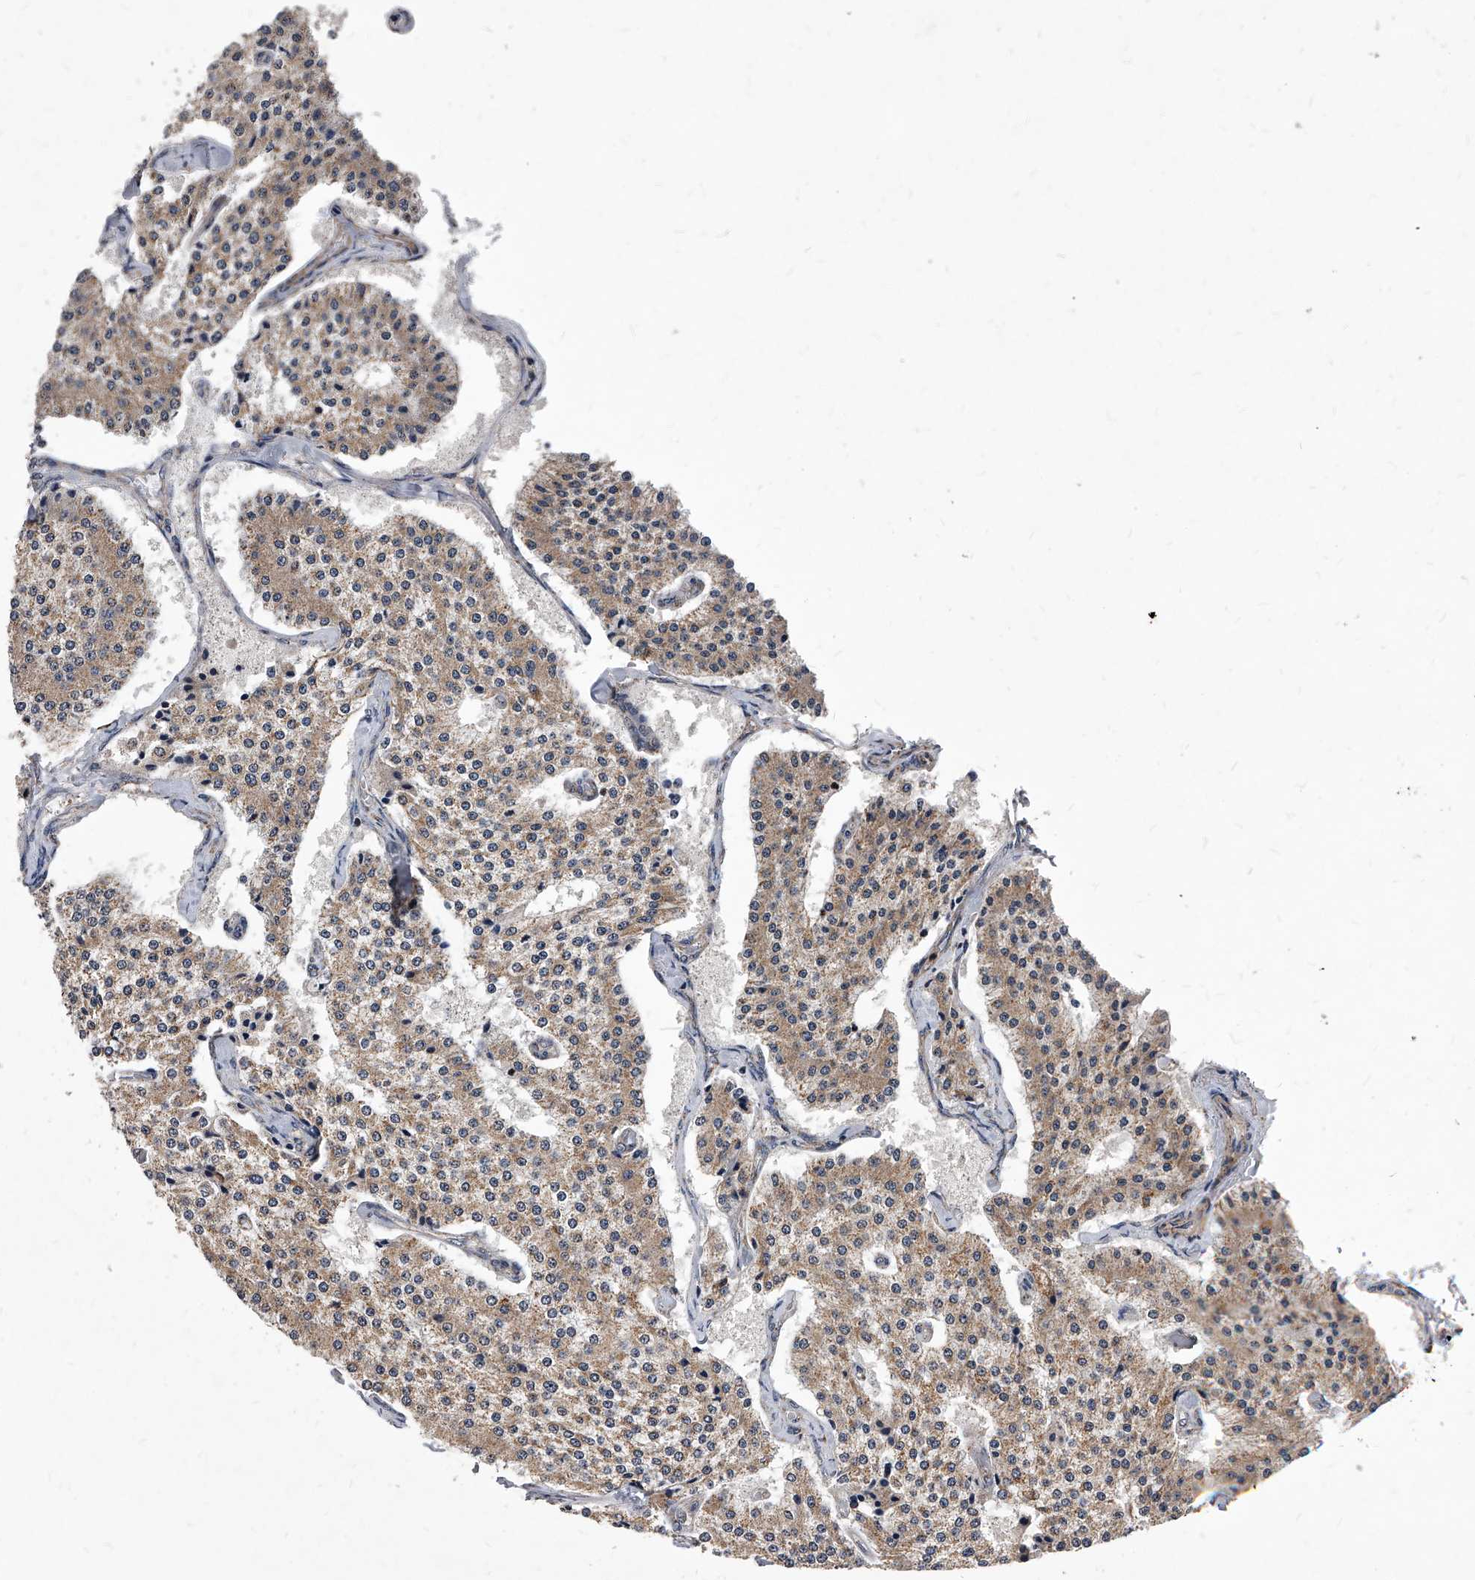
{"staining": {"intensity": "moderate", "quantity": ">75%", "location": "cytoplasmic/membranous"}, "tissue": "carcinoid", "cell_type": "Tumor cells", "image_type": "cancer", "snomed": [{"axis": "morphology", "description": "Carcinoid, malignant, NOS"}, {"axis": "topography", "description": "Colon"}], "caption": "Carcinoid stained for a protein (brown) shows moderate cytoplasmic/membranous positive positivity in approximately >75% of tumor cells.", "gene": "SOBP", "patient": {"sex": "female", "age": 52}}